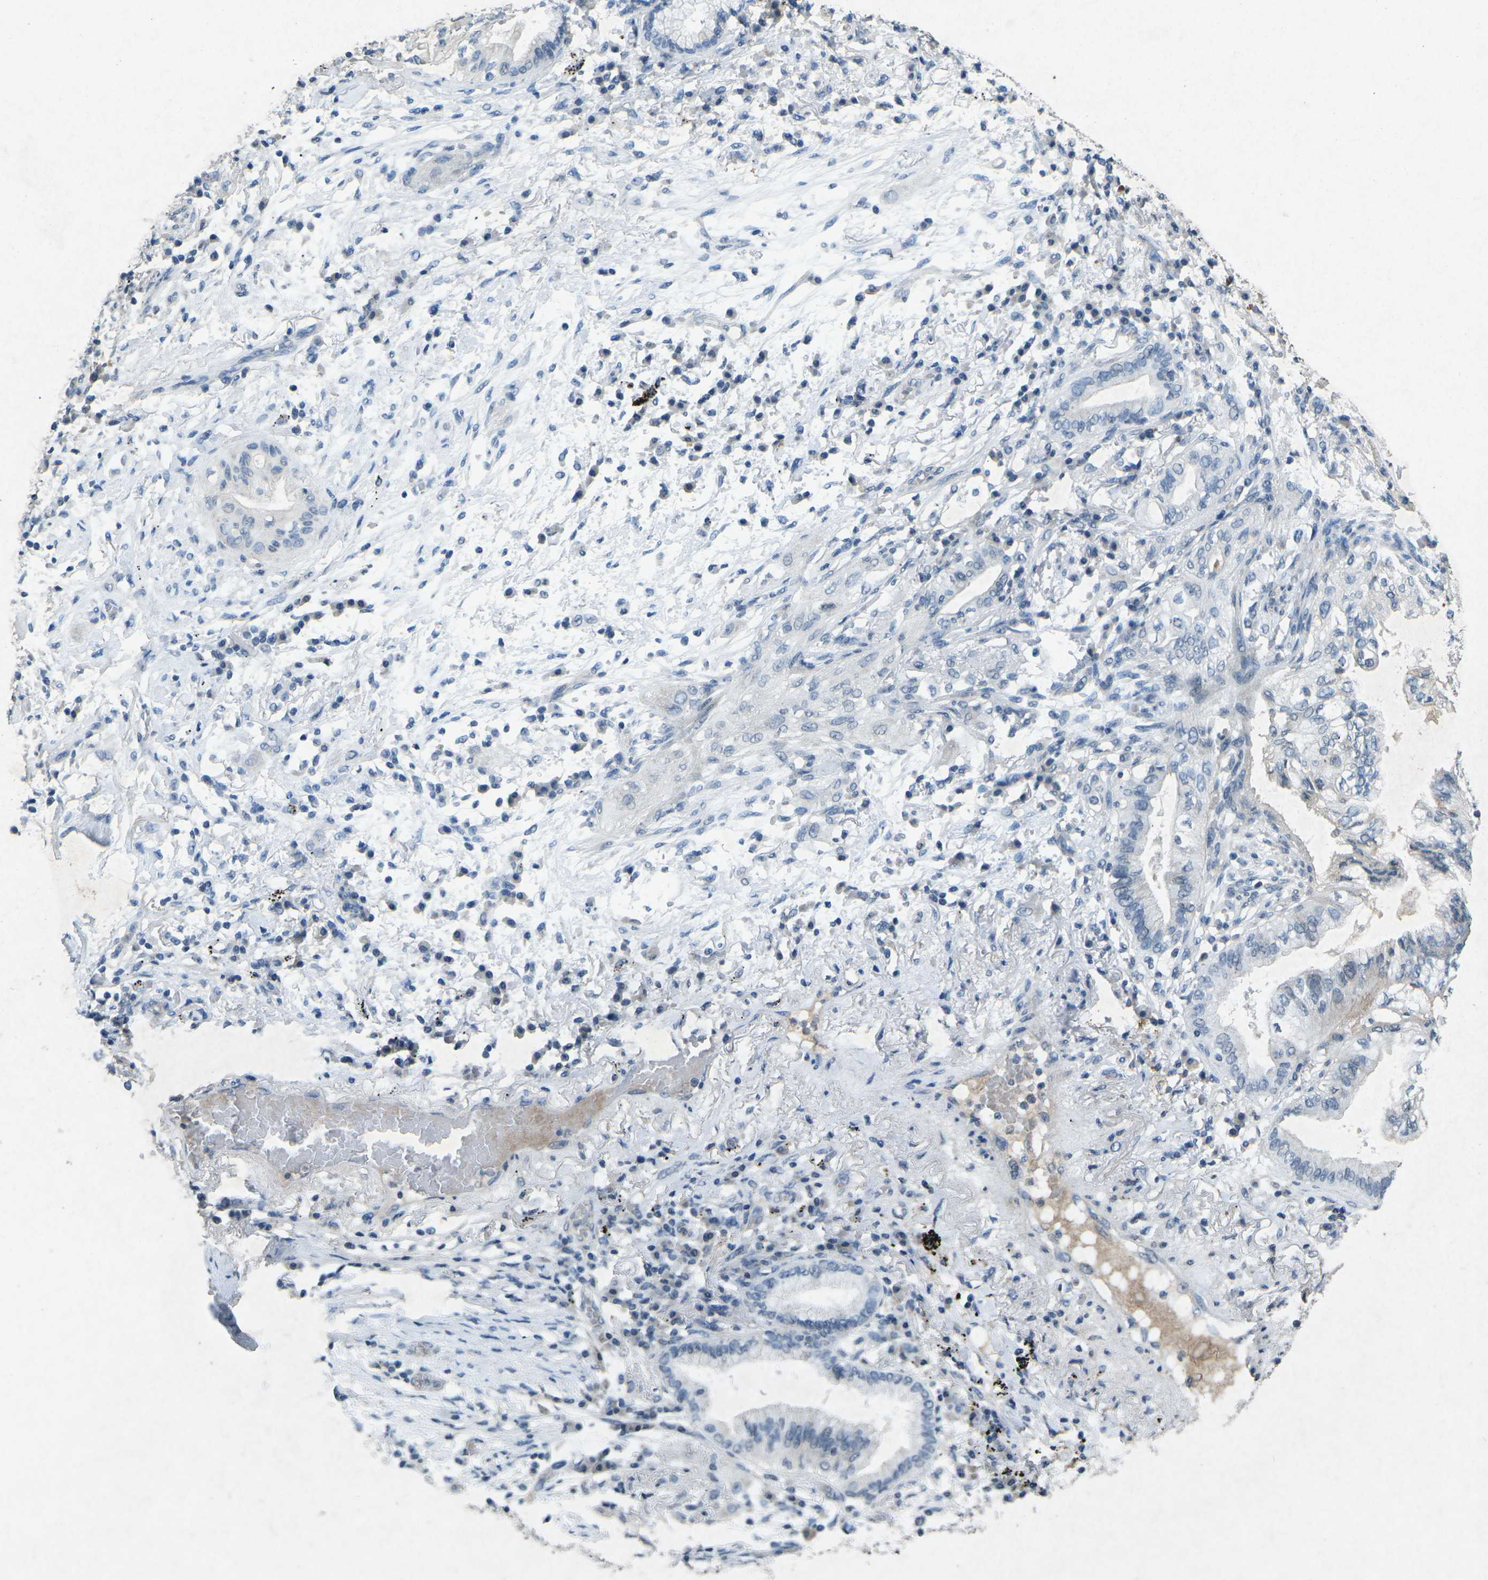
{"staining": {"intensity": "negative", "quantity": "none", "location": "none"}, "tissue": "lung cancer", "cell_type": "Tumor cells", "image_type": "cancer", "snomed": [{"axis": "morphology", "description": "Normal tissue, NOS"}, {"axis": "morphology", "description": "Adenocarcinoma, NOS"}, {"axis": "topography", "description": "Bronchus"}, {"axis": "topography", "description": "Lung"}], "caption": "Image shows no protein positivity in tumor cells of lung cancer (adenocarcinoma) tissue.", "gene": "A1BG", "patient": {"sex": "female", "age": 70}}